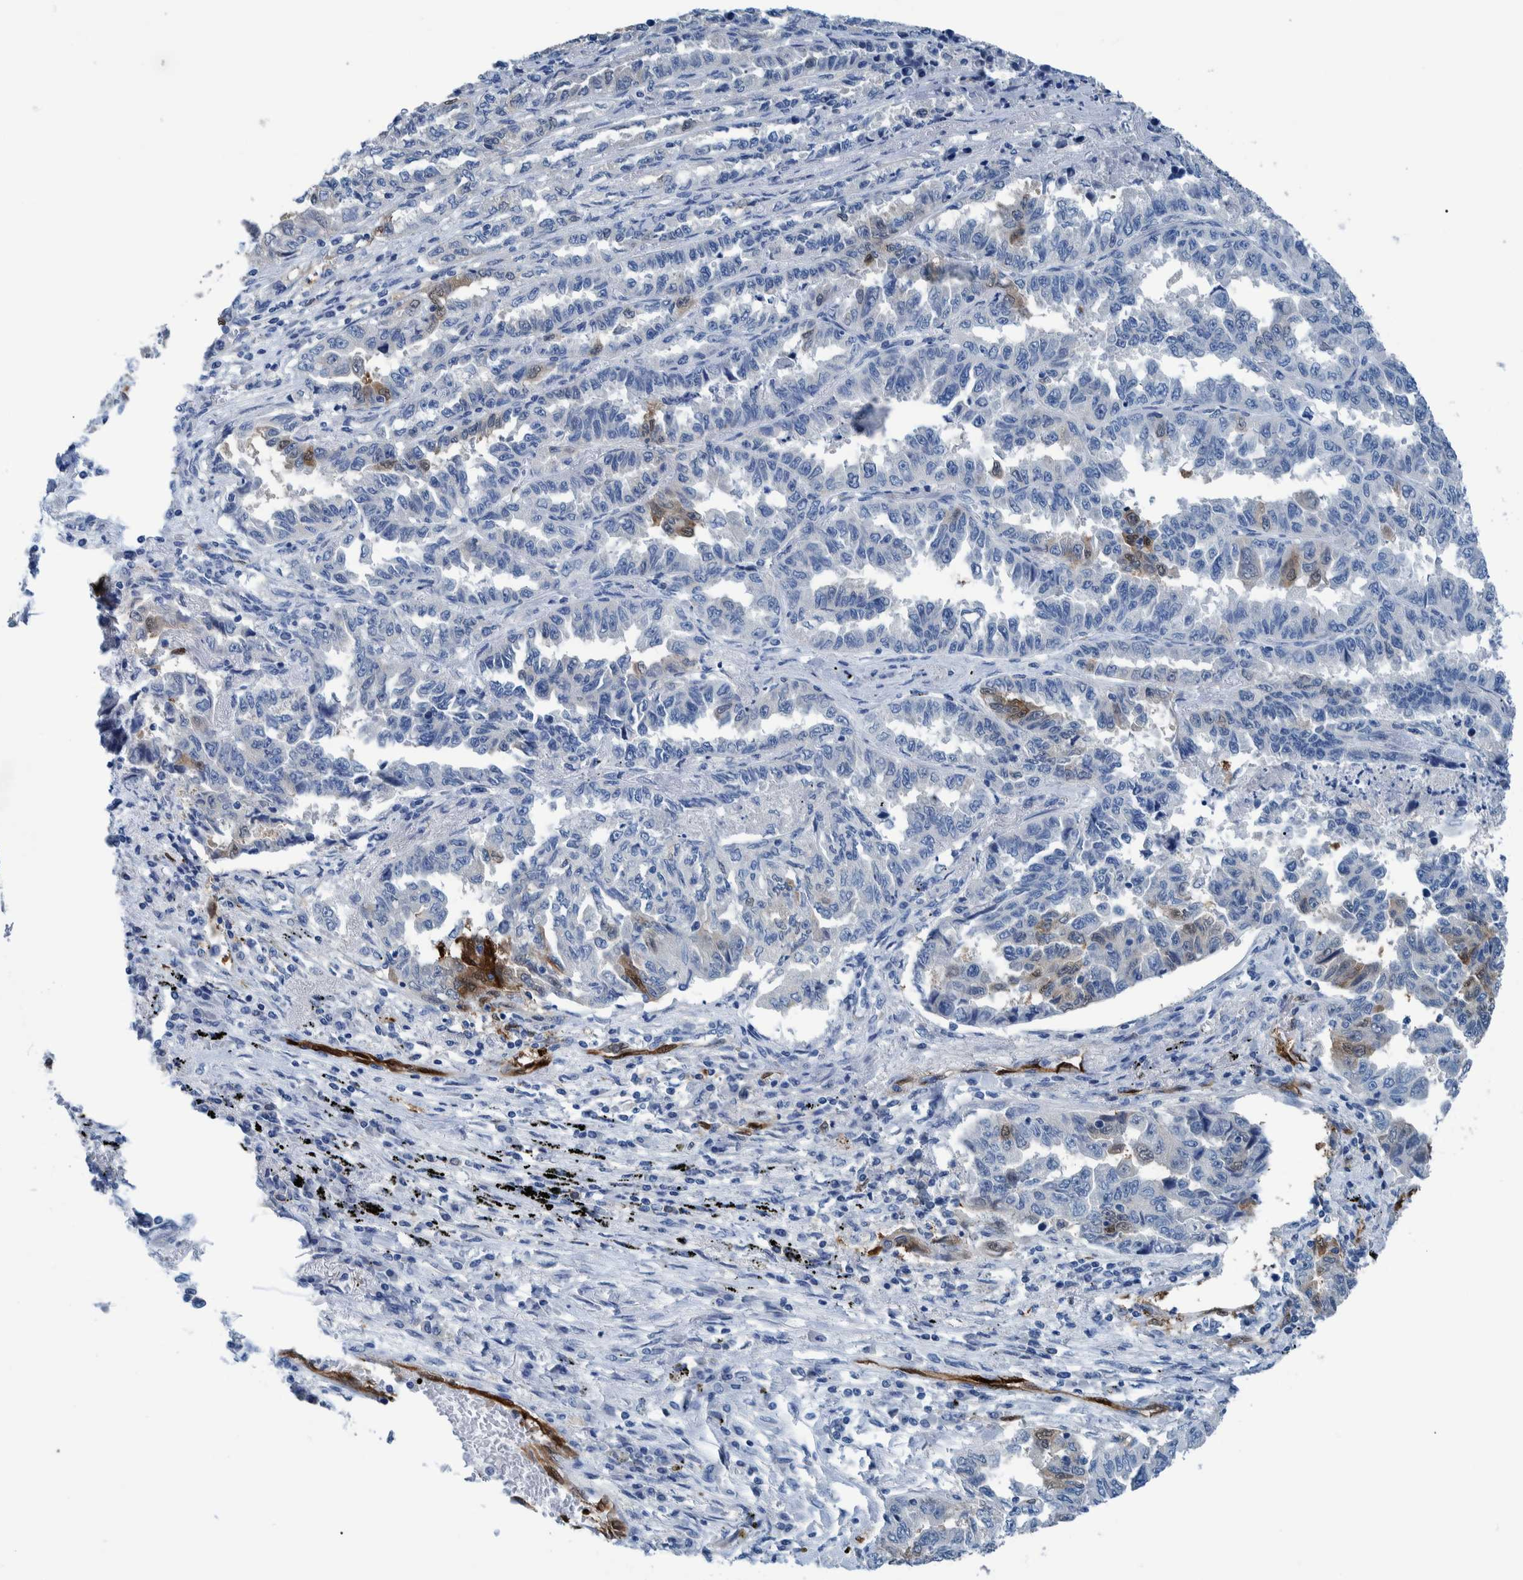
{"staining": {"intensity": "strong", "quantity": "<25%", "location": "cytoplasmic/membranous"}, "tissue": "lung cancer", "cell_type": "Tumor cells", "image_type": "cancer", "snomed": [{"axis": "morphology", "description": "Adenocarcinoma, NOS"}, {"axis": "topography", "description": "Lung"}], "caption": "The photomicrograph demonstrates staining of adenocarcinoma (lung), revealing strong cytoplasmic/membranous protein expression (brown color) within tumor cells.", "gene": "IDO1", "patient": {"sex": "female", "age": 51}}